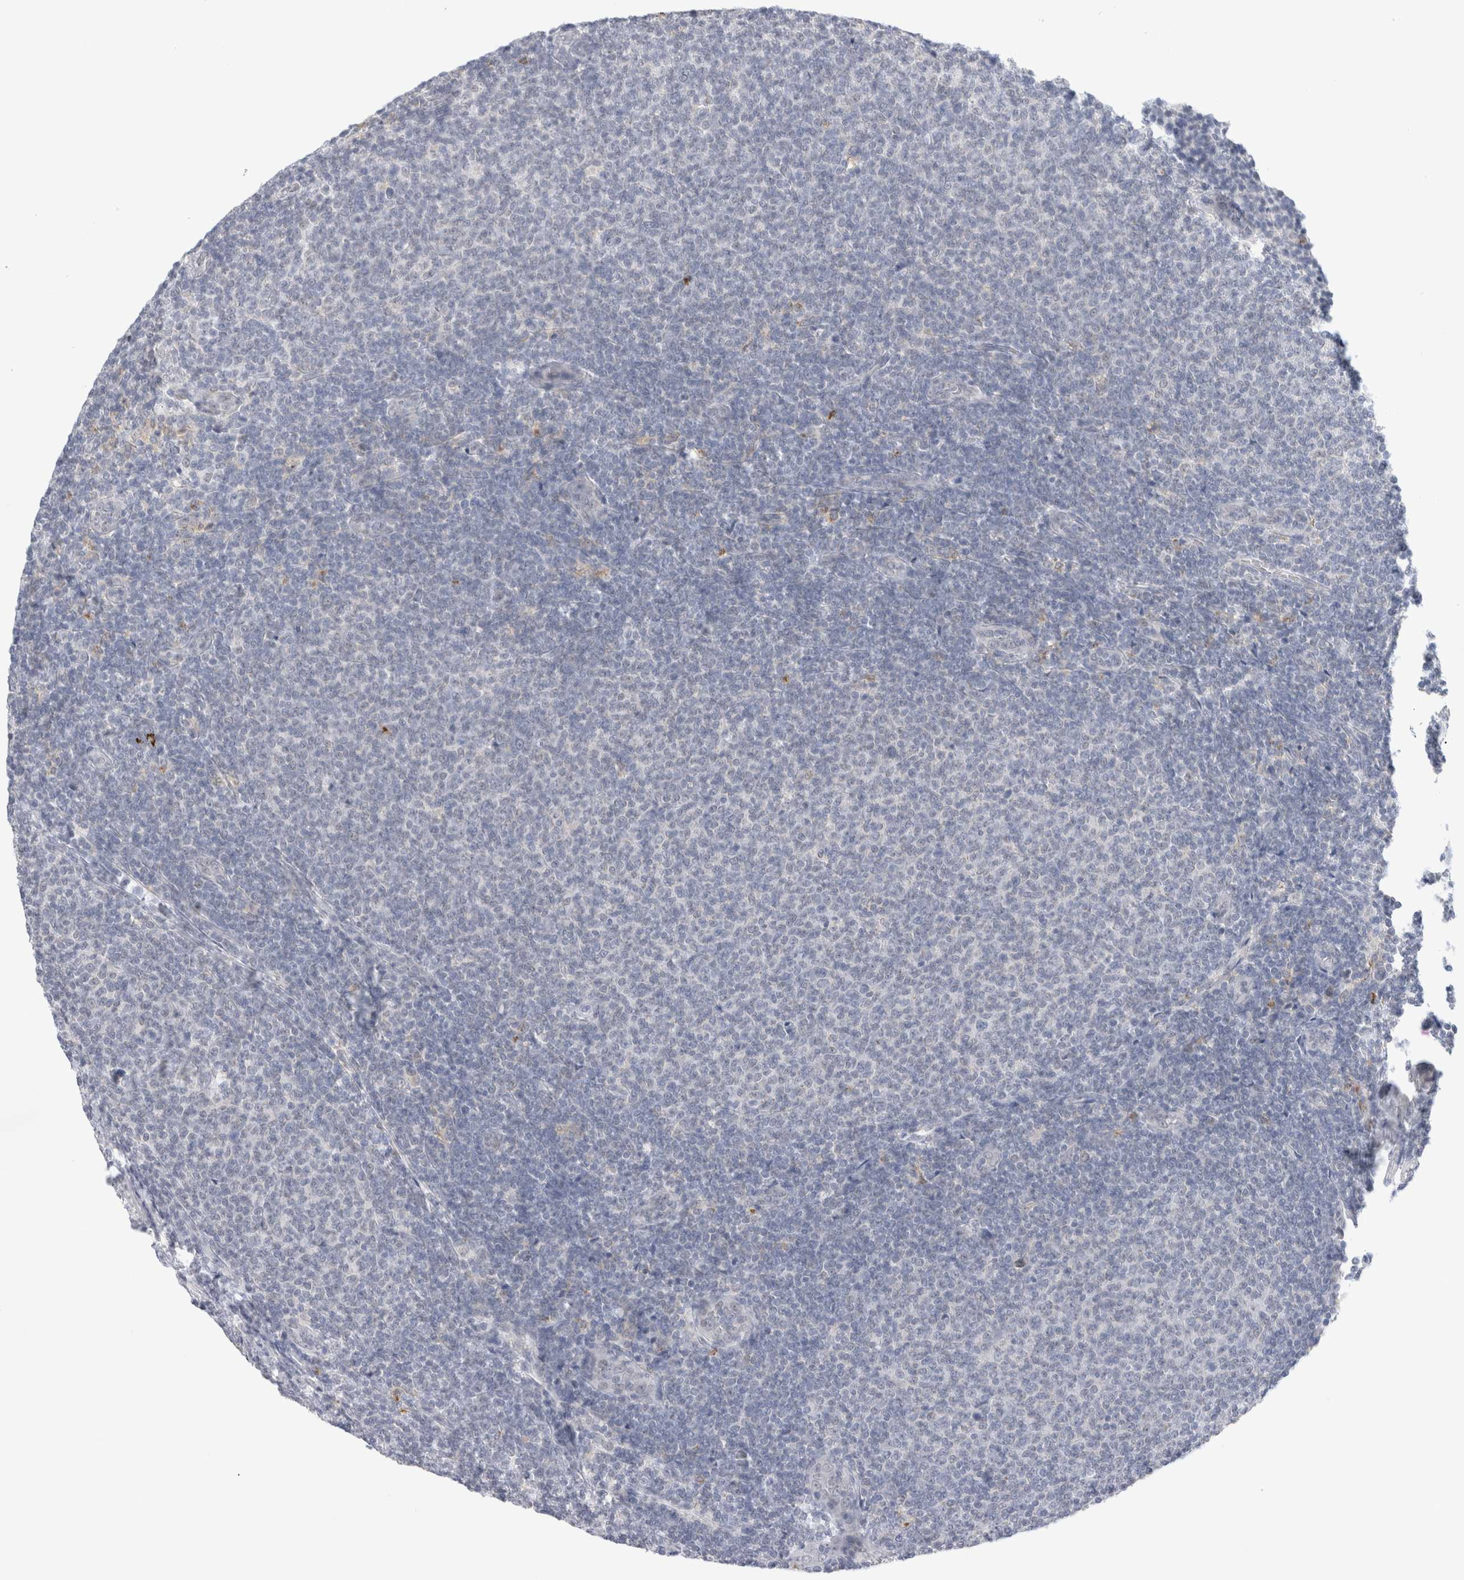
{"staining": {"intensity": "negative", "quantity": "none", "location": "none"}, "tissue": "lymphoma", "cell_type": "Tumor cells", "image_type": "cancer", "snomed": [{"axis": "morphology", "description": "Malignant lymphoma, non-Hodgkin's type, Low grade"}, {"axis": "topography", "description": "Lymph node"}], "caption": "Tumor cells are negative for brown protein staining in malignant lymphoma, non-Hodgkin's type (low-grade).", "gene": "SLC22A12", "patient": {"sex": "male", "age": 66}}